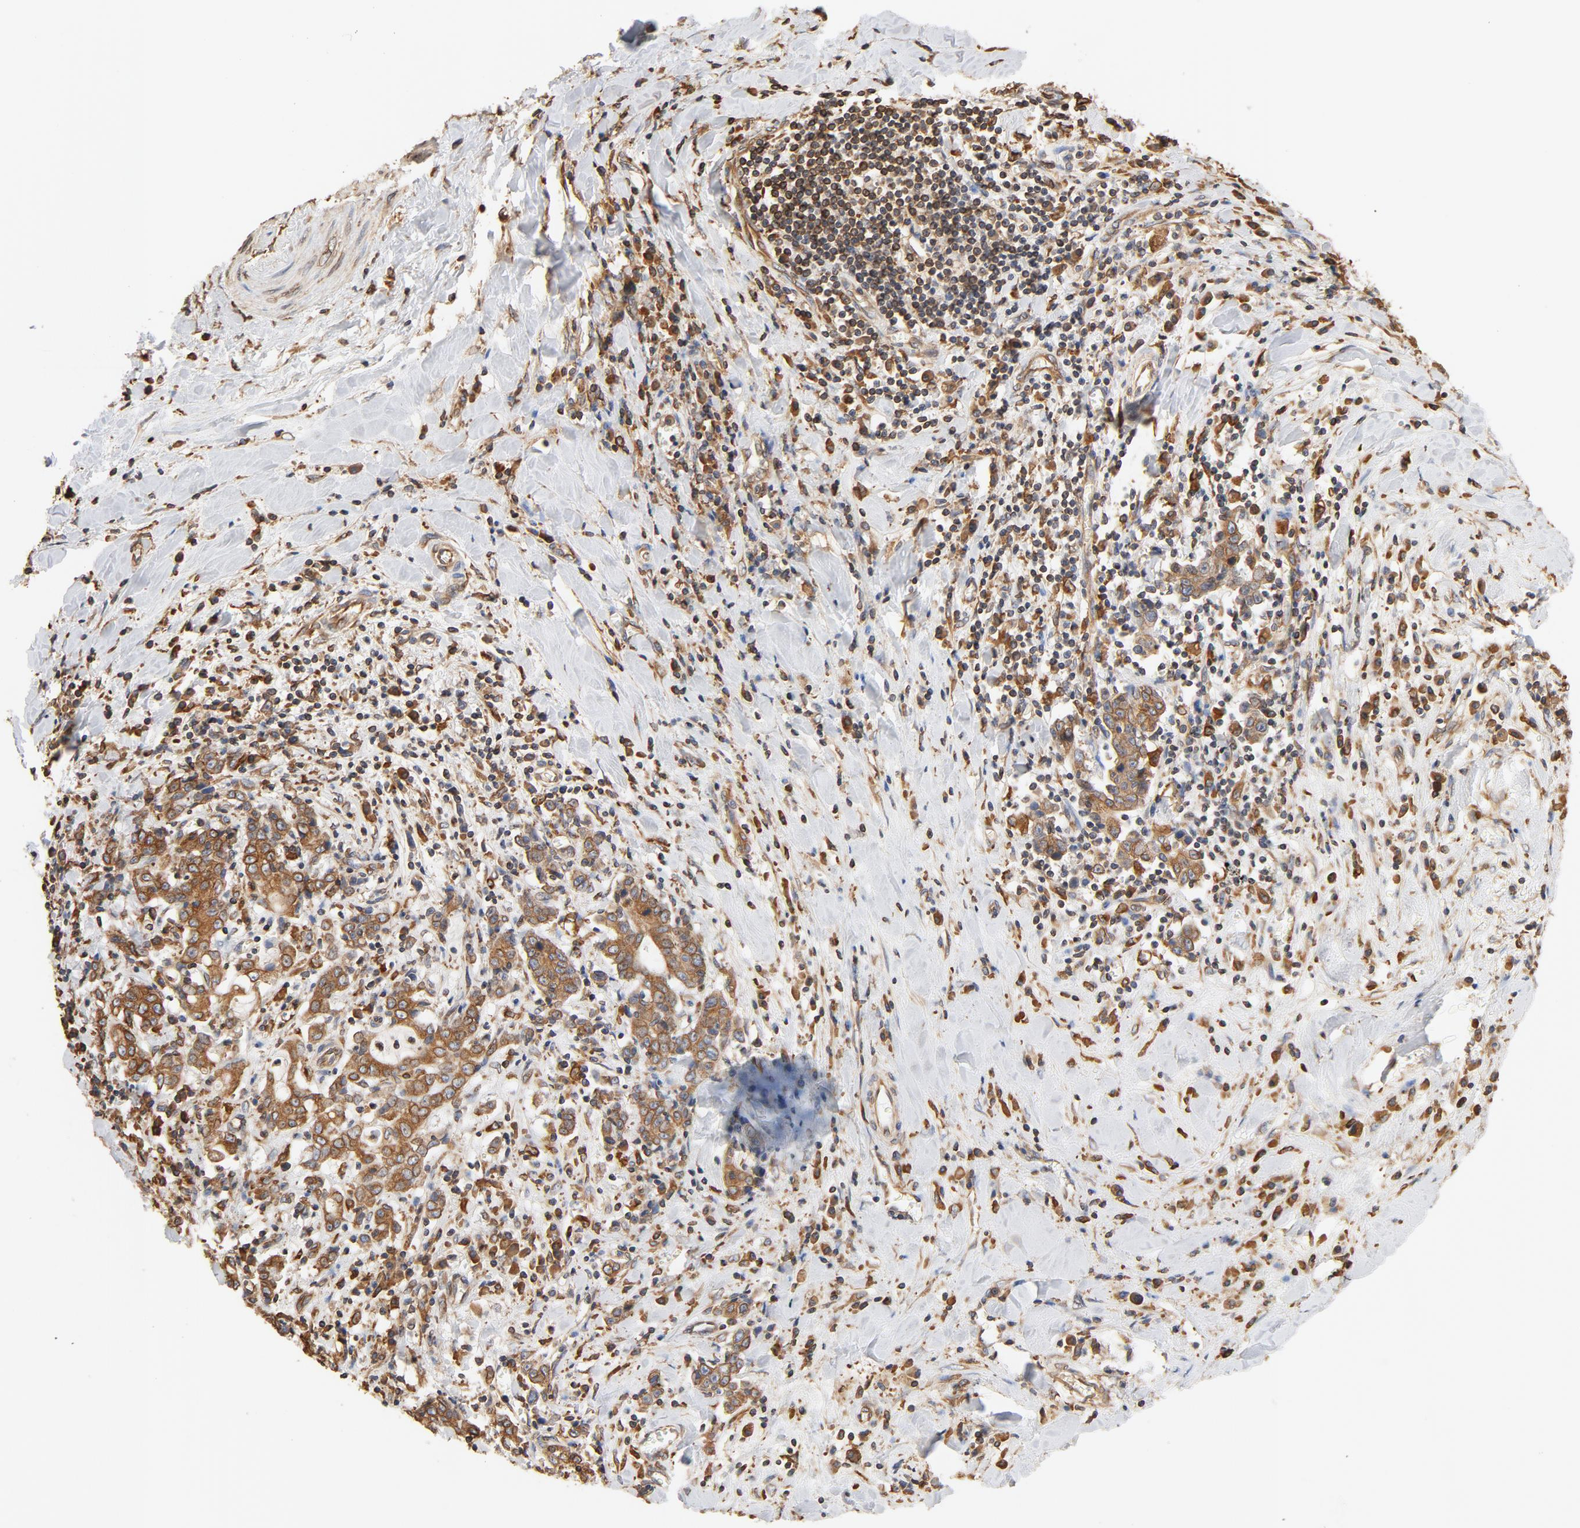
{"staining": {"intensity": "moderate", "quantity": ">75%", "location": "cytoplasmic/membranous"}, "tissue": "liver cancer", "cell_type": "Tumor cells", "image_type": "cancer", "snomed": [{"axis": "morphology", "description": "Cholangiocarcinoma"}, {"axis": "topography", "description": "Liver"}], "caption": "IHC (DAB (3,3'-diaminobenzidine)) staining of human liver cholangiocarcinoma reveals moderate cytoplasmic/membranous protein staining in about >75% of tumor cells. (brown staining indicates protein expression, while blue staining denotes nuclei).", "gene": "BCAP31", "patient": {"sex": "male", "age": 57}}